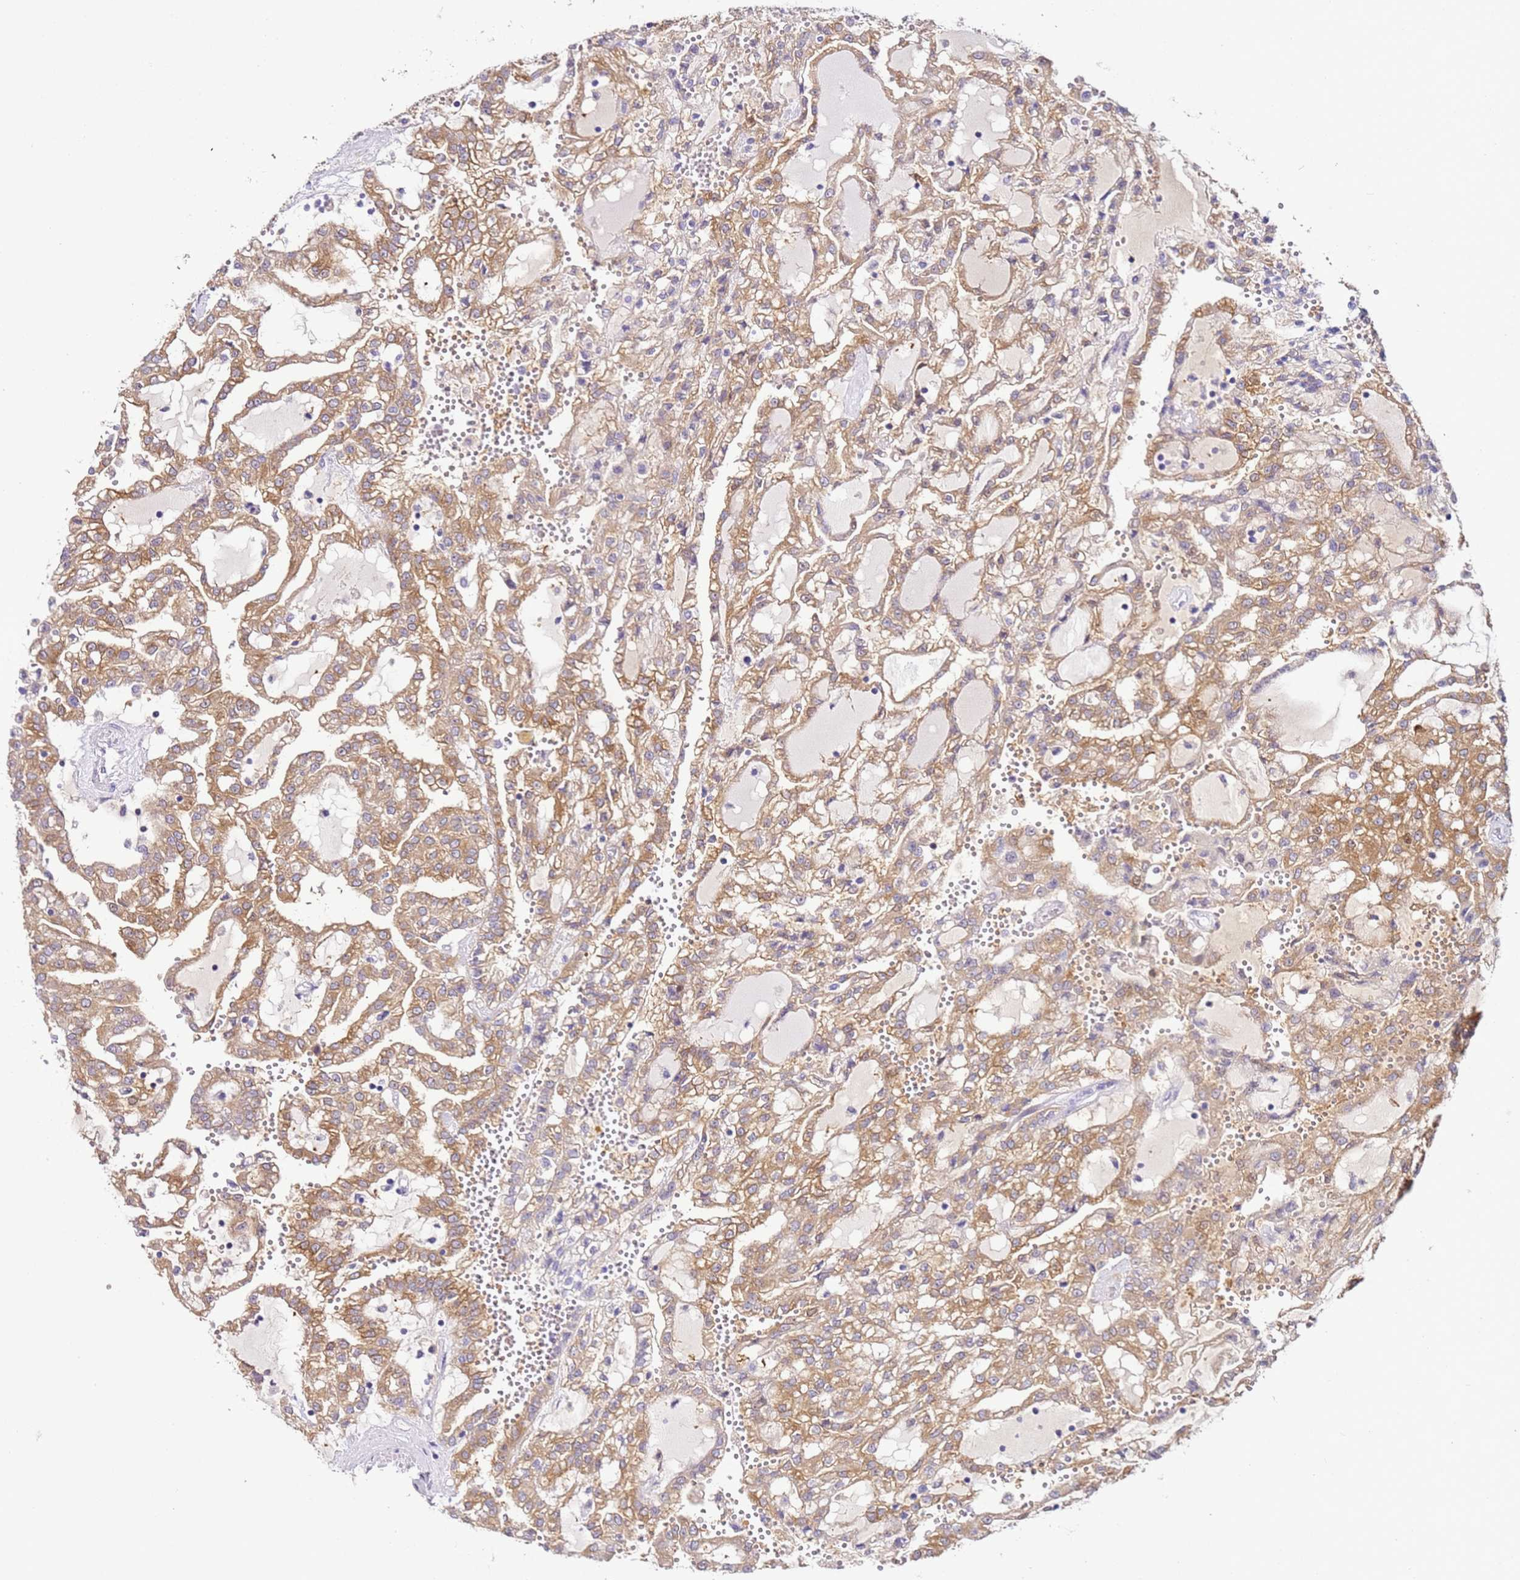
{"staining": {"intensity": "moderate", "quantity": ">75%", "location": "cytoplasmic/membranous"}, "tissue": "renal cancer", "cell_type": "Tumor cells", "image_type": "cancer", "snomed": [{"axis": "morphology", "description": "Adenocarcinoma, NOS"}, {"axis": "topography", "description": "Kidney"}], "caption": "An IHC photomicrograph of tumor tissue is shown. Protein staining in brown shows moderate cytoplasmic/membranous positivity in renal adenocarcinoma within tumor cells.", "gene": "HGD", "patient": {"sex": "male", "age": 63}}